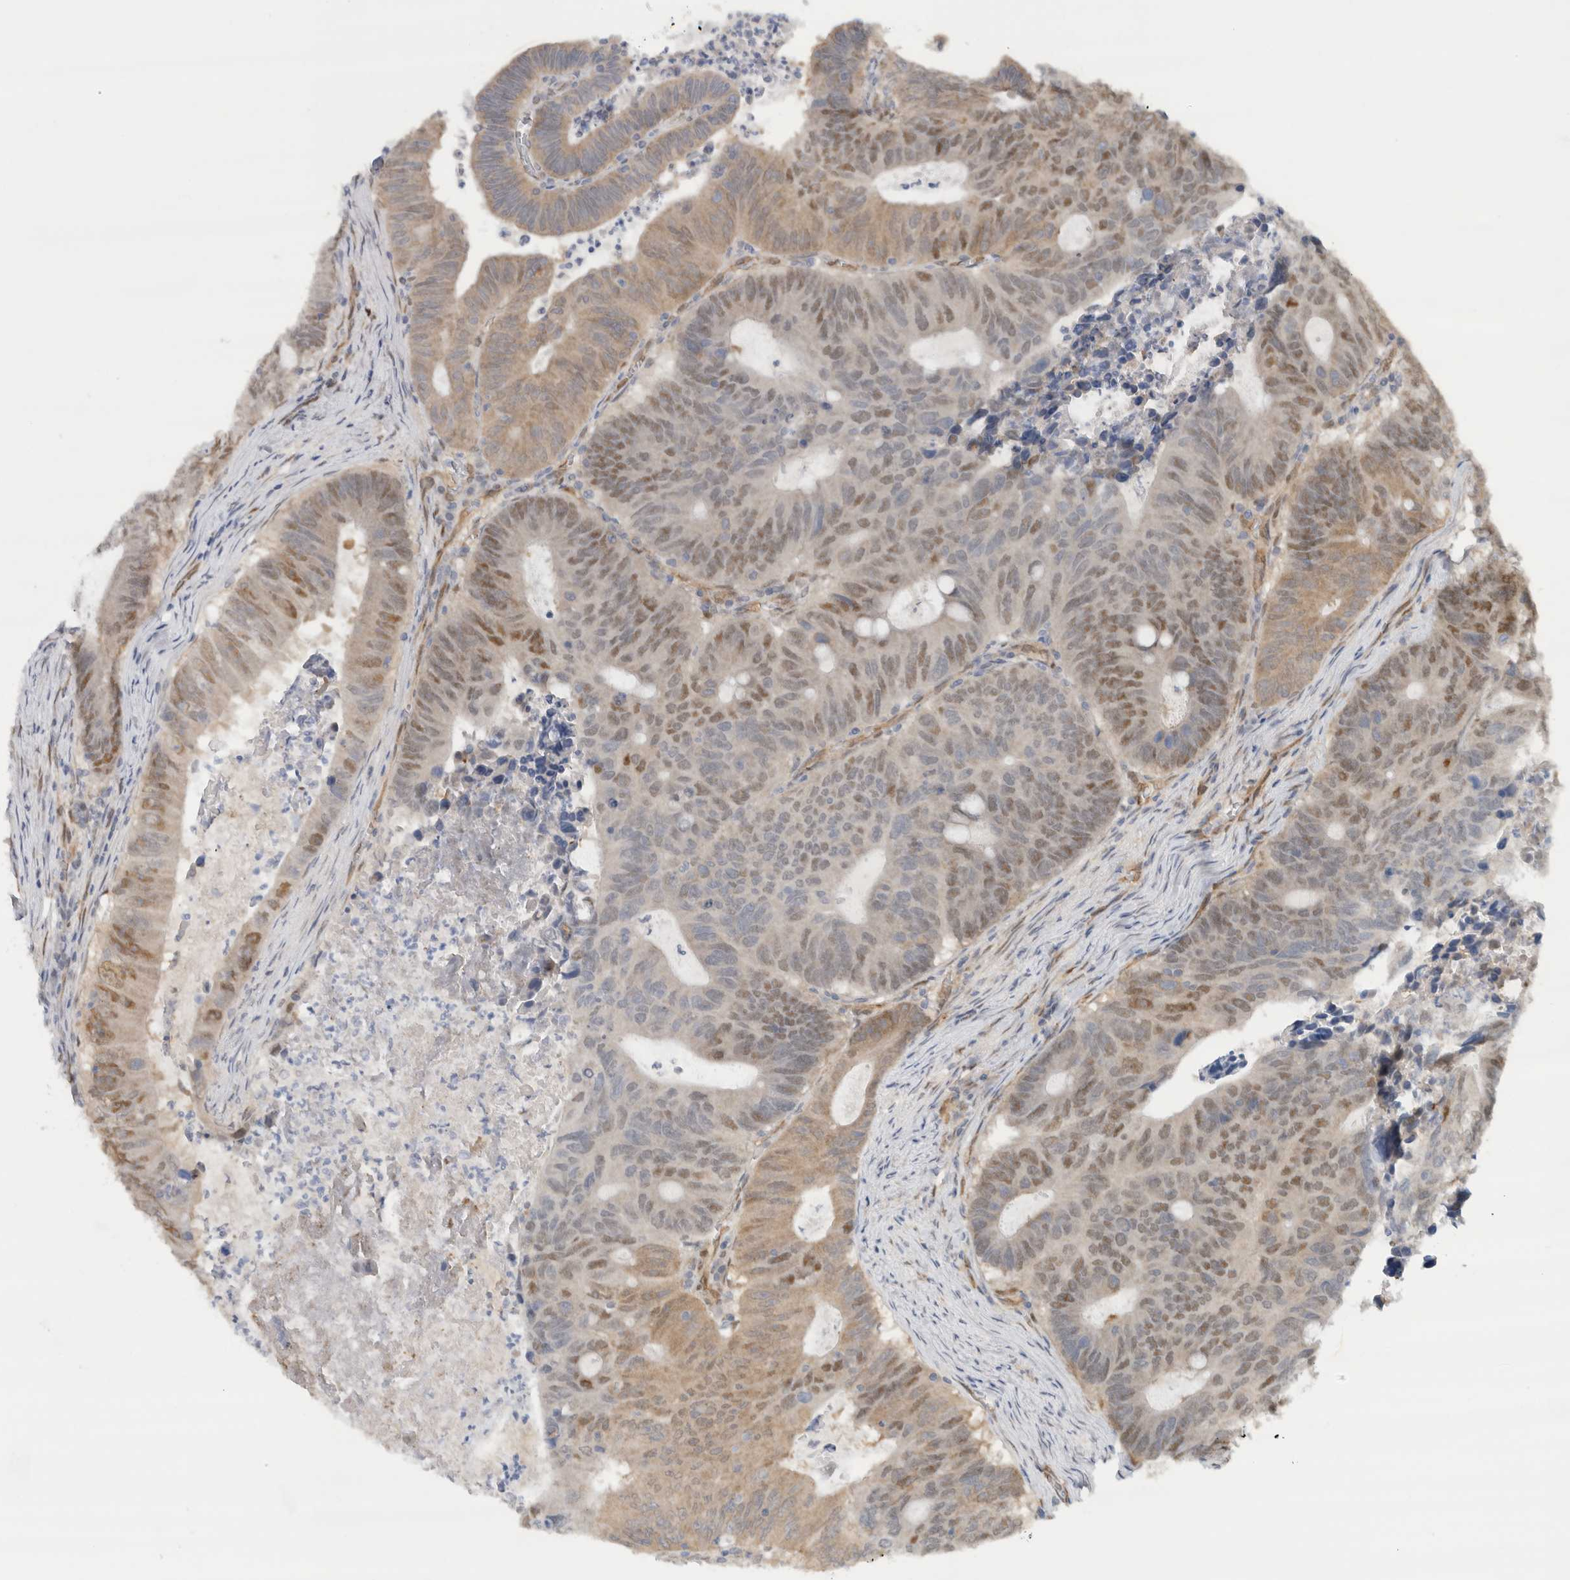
{"staining": {"intensity": "weak", "quantity": "25%-75%", "location": "nuclear"}, "tissue": "colorectal cancer", "cell_type": "Tumor cells", "image_type": "cancer", "snomed": [{"axis": "morphology", "description": "Adenocarcinoma, NOS"}, {"axis": "topography", "description": "Colon"}], "caption": "Immunohistochemistry (DAB (3,3'-diaminobenzidine)) staining of human adenocarcinoma (colorectal) displays weak nuclear protein positivity in approximately 25%-75% of tumor cells.", "gene": "EIF4G3", "patient": {"sex": "male", "age": 87}}